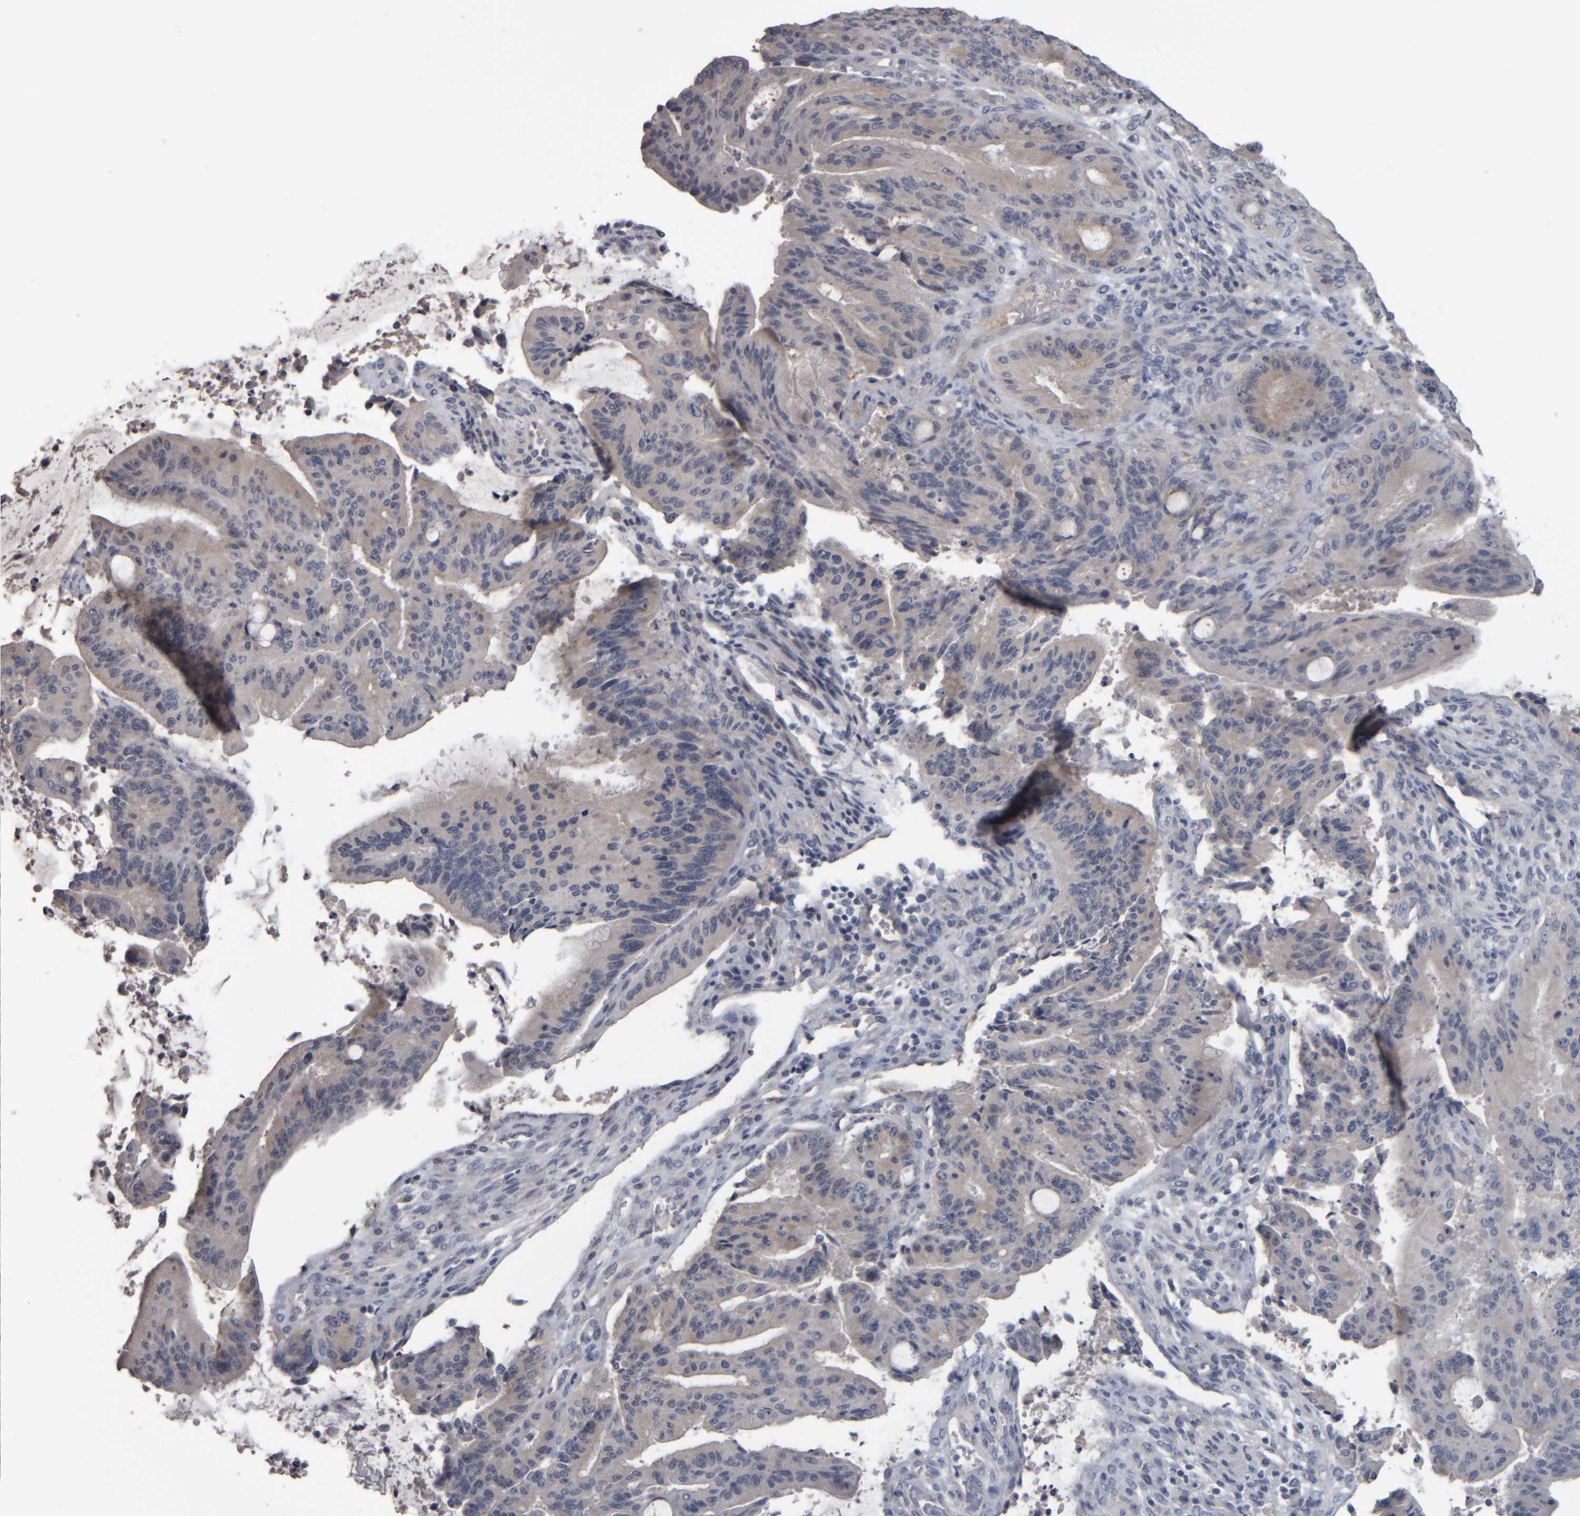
{"staining": {"intensity": "negative", "quantity": "none", "location": "none"}, "tissue": "liver cancer", "cell_type": "Tumor cells", "image_type": "cancer", "snomed": [{"axis": "morphology", "description": "Normal tissue, NOS"}, {"axis": "morphology", "description": "Cholangiocarcinoma"}, {"axis": "topography", "description": "Liver"}, {"axis": "topography", "description": "Peripheral nerve tissue"}], "caption": "This is an immunohistochemistry (IHC) image of liver cancer (cholangiocarcinoma). There is no staining in tumor cells.", "gene": "CAVIN4", "patient": {"sex": "female", "age": 73}}